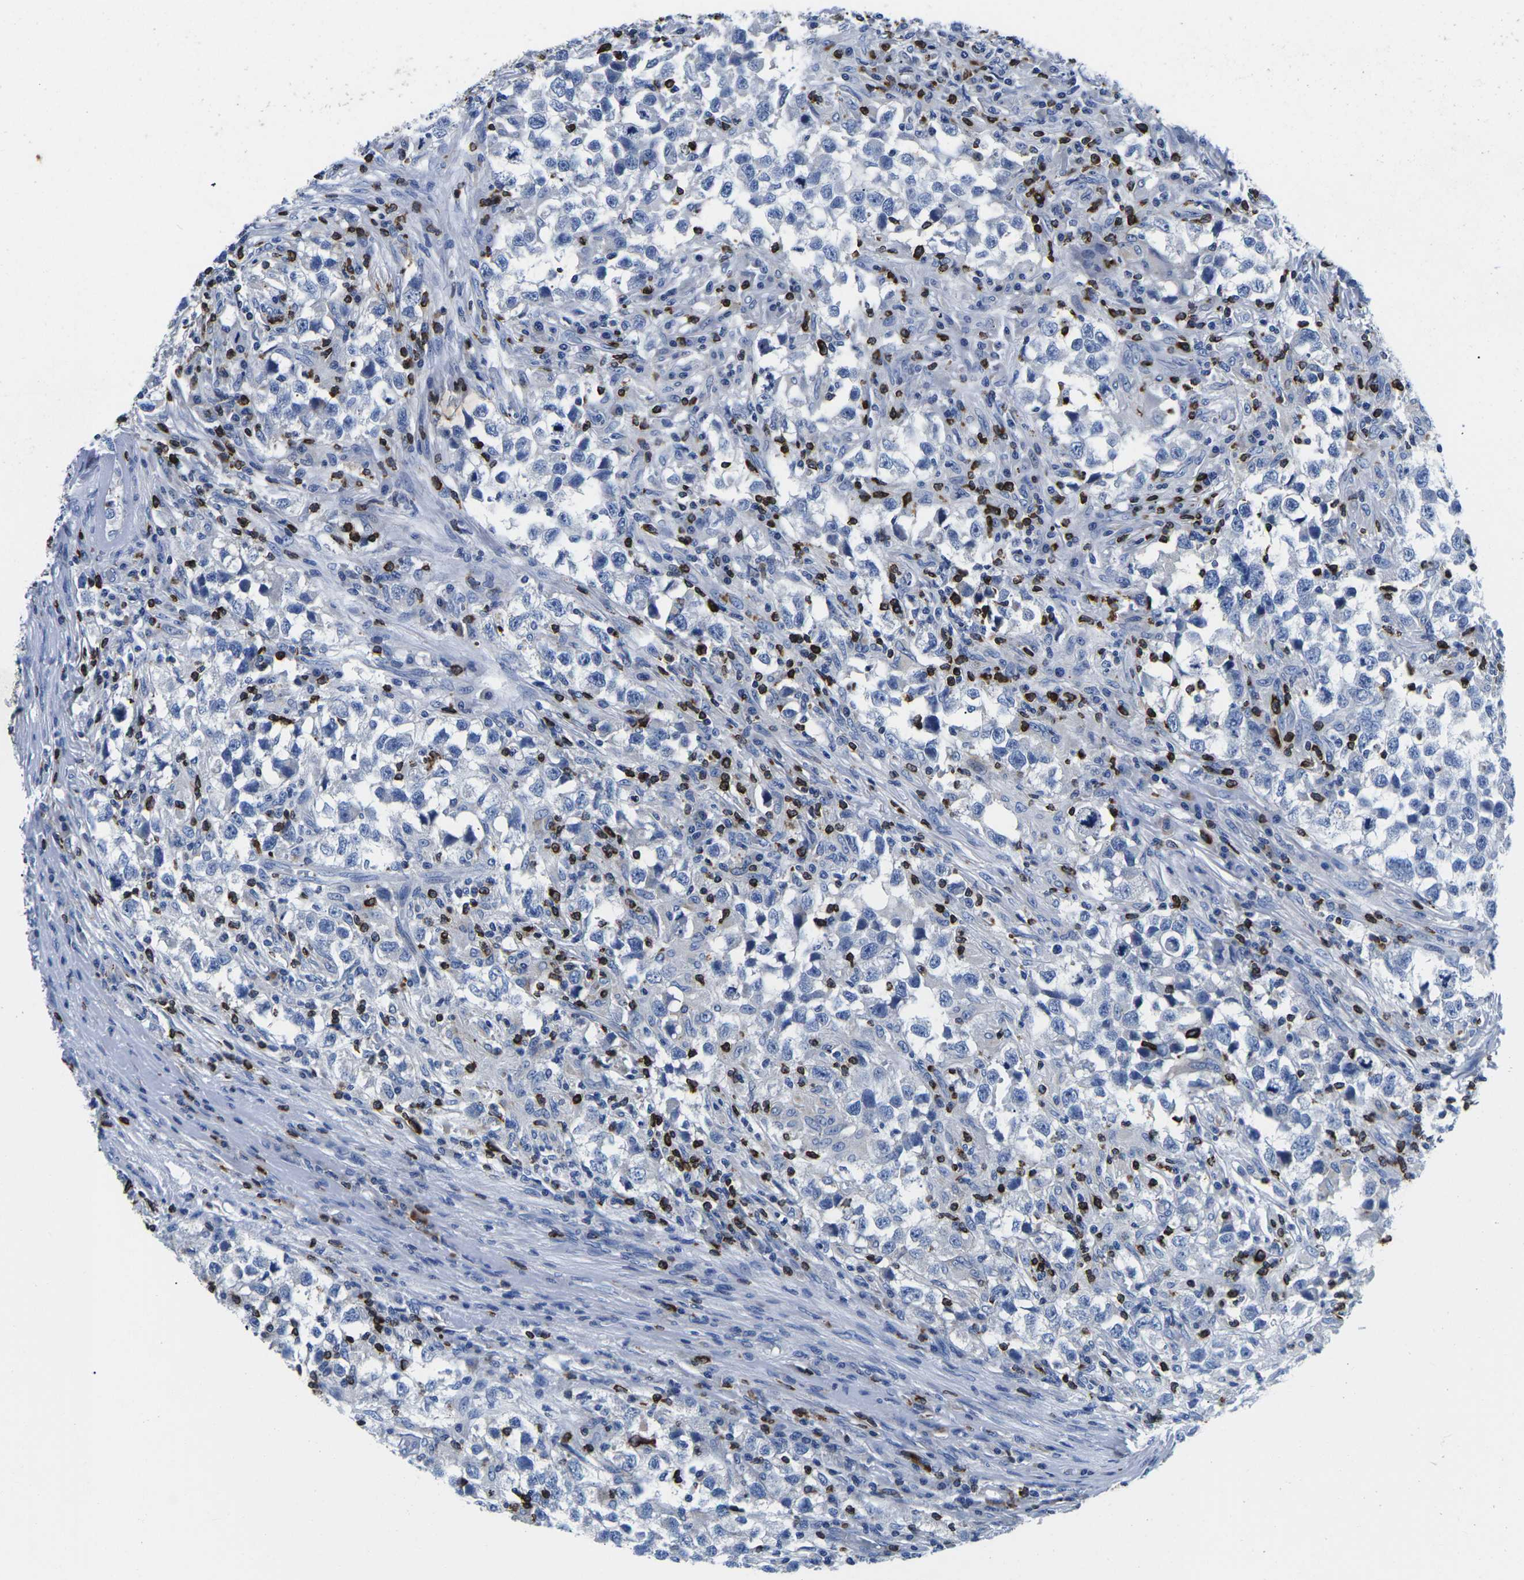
{"staining": {"intensity": "negative", "quantity": "none", "location": "none"}, "tissue": "testis cancer", "cell_type": "Tumor cells", "image_type": "cancer", "snomed": [{"axis": "morphology", "description": "Carcinoma, Embryonal, NOS"}, {"axis": "topography", "description": "Testis"}], "caption": "DAB (3,3'-diaminobenzidine) immunohistochemical staining of human embryonal carcinoma (testis) displays no significant staining in tumor cells. The staining is performed using DAB brown chromogen with nuclei counter-stained in using hematoxylin.", "gene": "CTSW", "patient": {"sex": "male", "age": 21}}